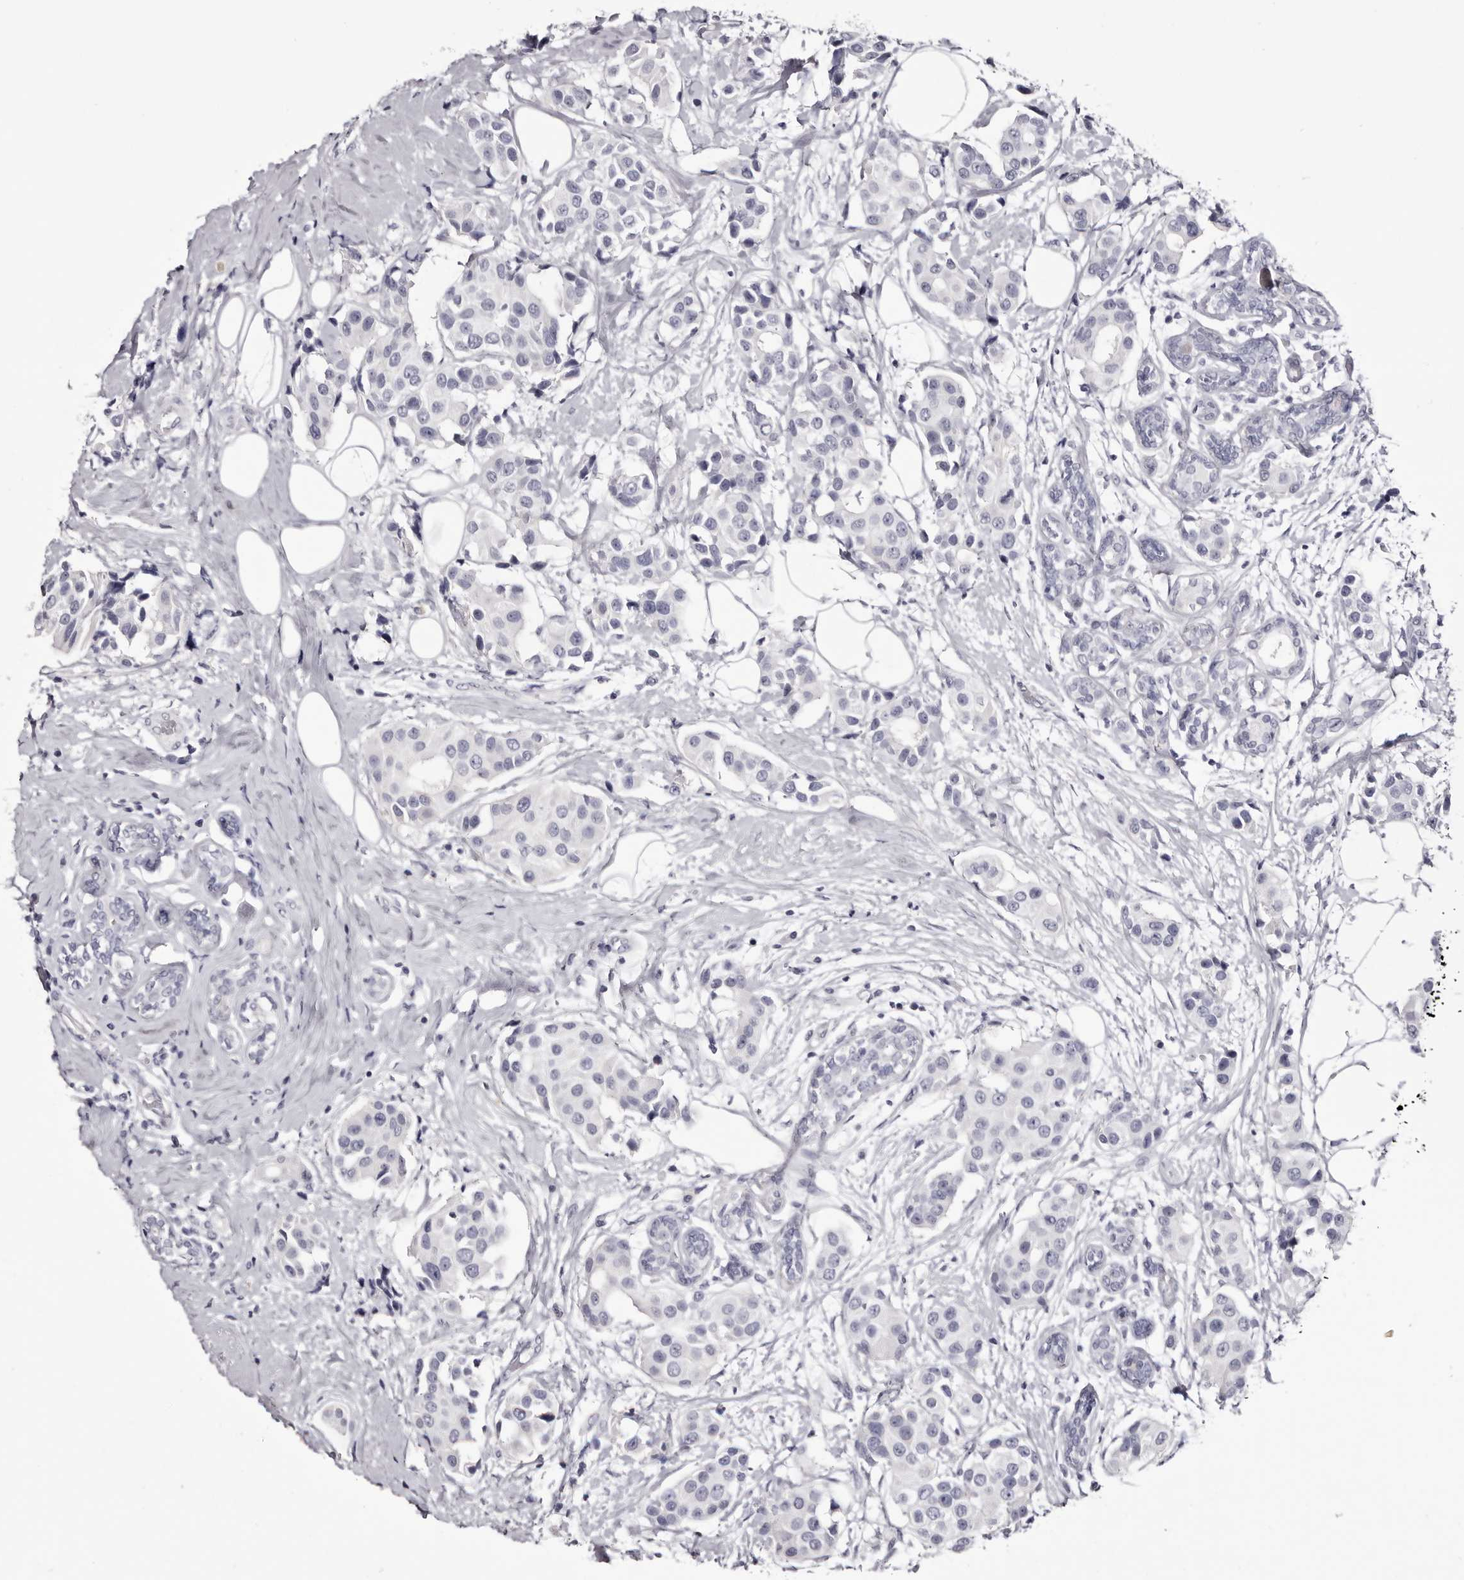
{"staining": {"intensity": "negative", "quantity": "none", "location": "none"}, "tissue": "breast cancer", "cell_type": "Tumor cells", "image_type": "cancer", "snomed": [{"axis": "morphology", "description": "Normal tissue, NOS"}, {"axis": "morphology", "description": "Duct carcinoma"}, {"axis": "topography", "description": "Breast"}], "caption": "Tumor cells show no significant protein positivity in breast cancer. The staining is performed using DAB brown chromogen with nuclei counter-stained in using hematoxylin.", "gene": "CA6", "patient": {"sex": "female", "age": 39}}